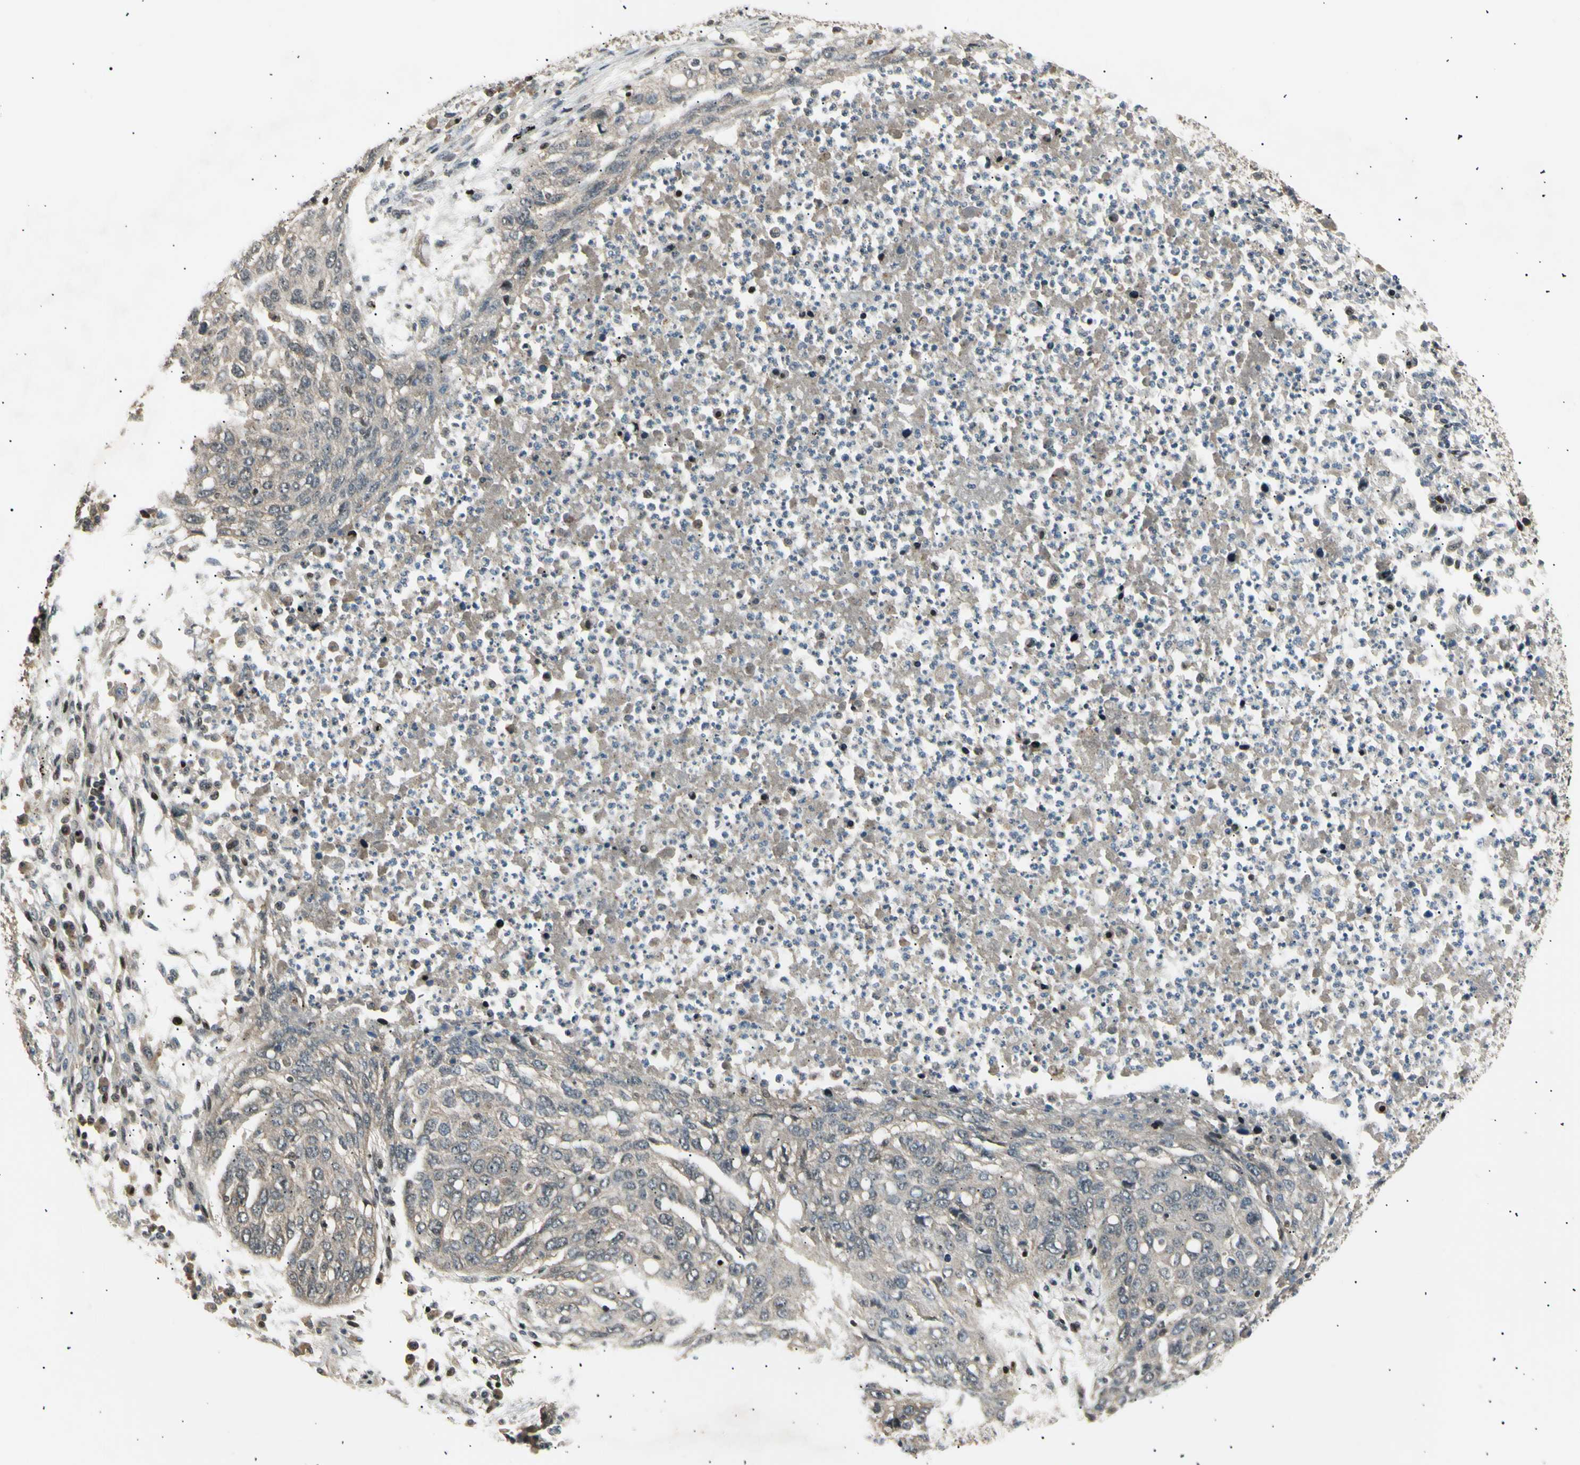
{"staining": {"intensity": "weak", "quantity": ">75%", "location": "cytoplasmic/membranous"}, "tissue": "lung cancer", "cell_type": "Tumor cells", "image_type": "cancer", "snomed": [{"axis": "morphology", "description": "Squamous cell carcinoma, NOS"}, {"axis": "topography", "description": "Lung"}], "caption": "Tumor cells show low levels of weak cytoplasmic/membranous expression in approximately >75% of cells in human lung cancer.", "gene": "NUAK2", "patient": {"sex": "female", "age": 63}}